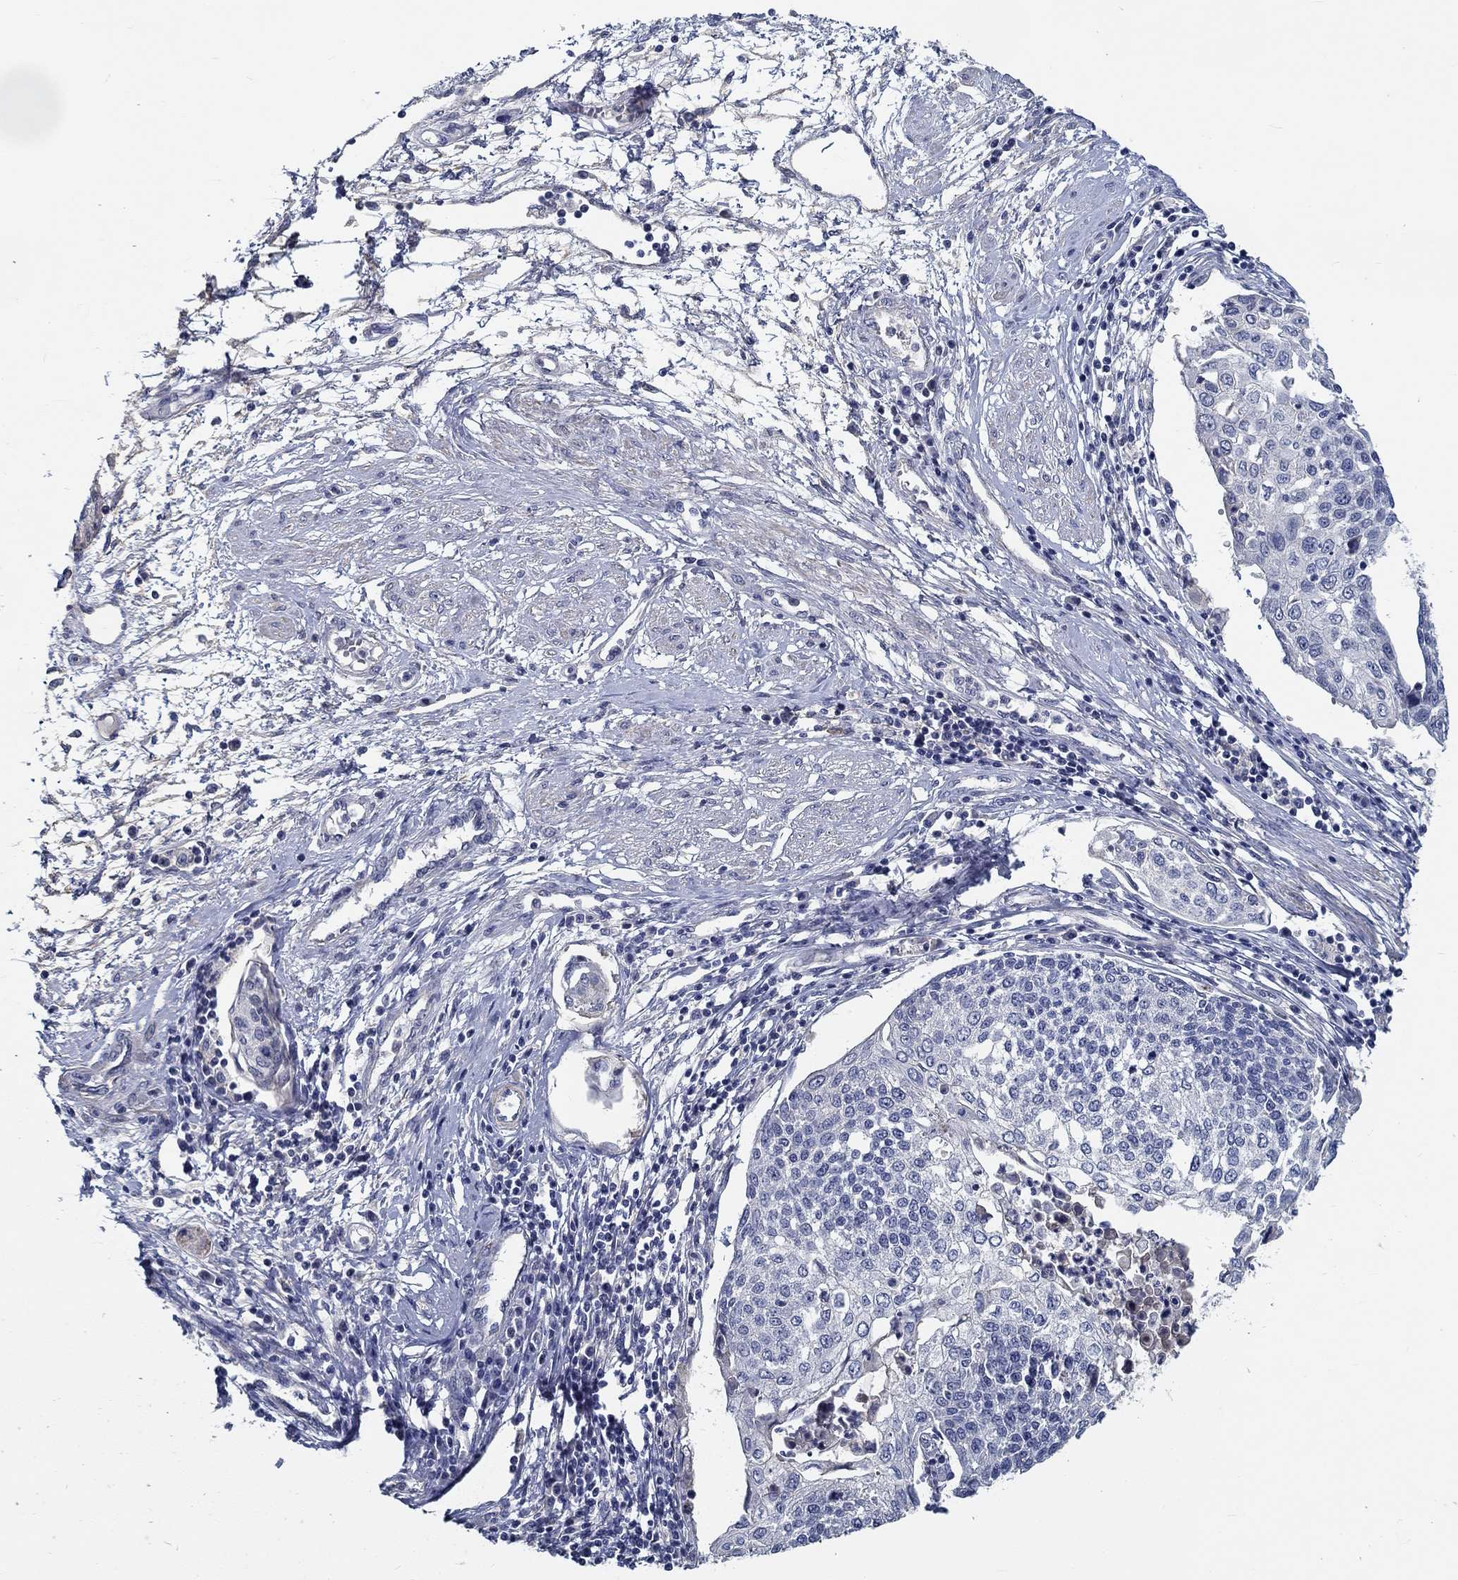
{"staining": {"intensity": "negative", "quantity": "none", "location": "none"}, "tissue": "cervical cancer", "cell_type": "Tumor cells", "image_type": "cancer", "snomed": [{"axis": "morphology", "description": "Squamous cell carcinoma, NOS"}, {"axis": "topography", "description": "Cervix"}], "caption": "Human cervical cancer stained for a protein using immunohistochemistry shows no positivity in tumor cells.", "gene": "MYBPC1", "patient": {"sex": "female", "age": 34}}